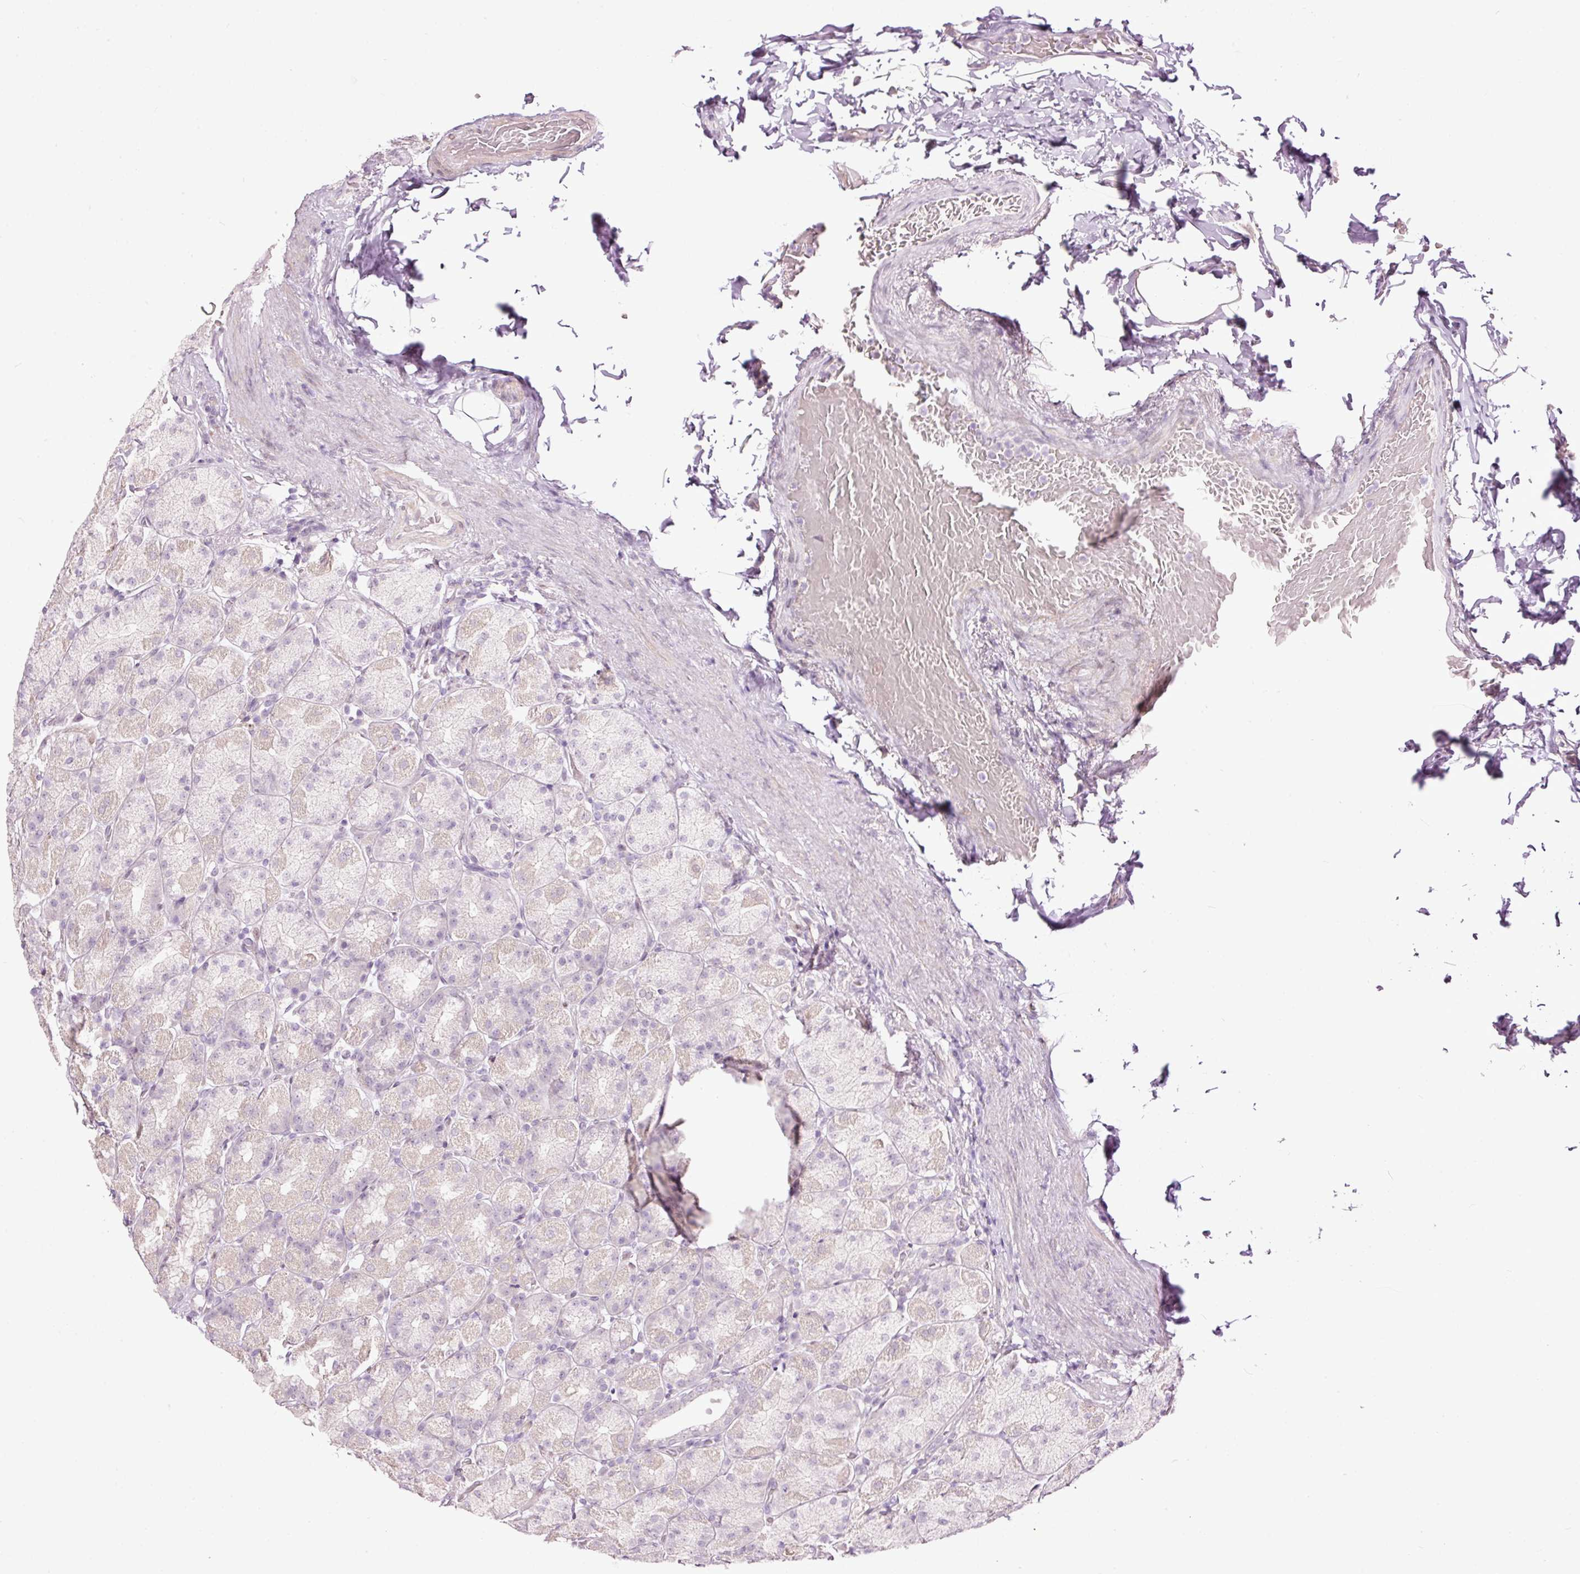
{"staining": {"intensity": "negative", "quantity": "none", "location": "none"}, "tissue": "stomach", "cell_type": "Glandular cells", "image_type": "normal", "snomed": [{"axis": "morphology", "description": "Normal tissue, NOS"}, {"axis": "topography", "description": "Stomach, upper"}, {"axis": "topography", "description": "Stomach"}], "caption": "Unremarkable stomach was stained to show a protein in brown. There is no significant staining in glandular cells. (DAB immunohistochemistry, high magnification).", "gene": "FCRL4", "patient": {"sex": "male", "age": 68}}